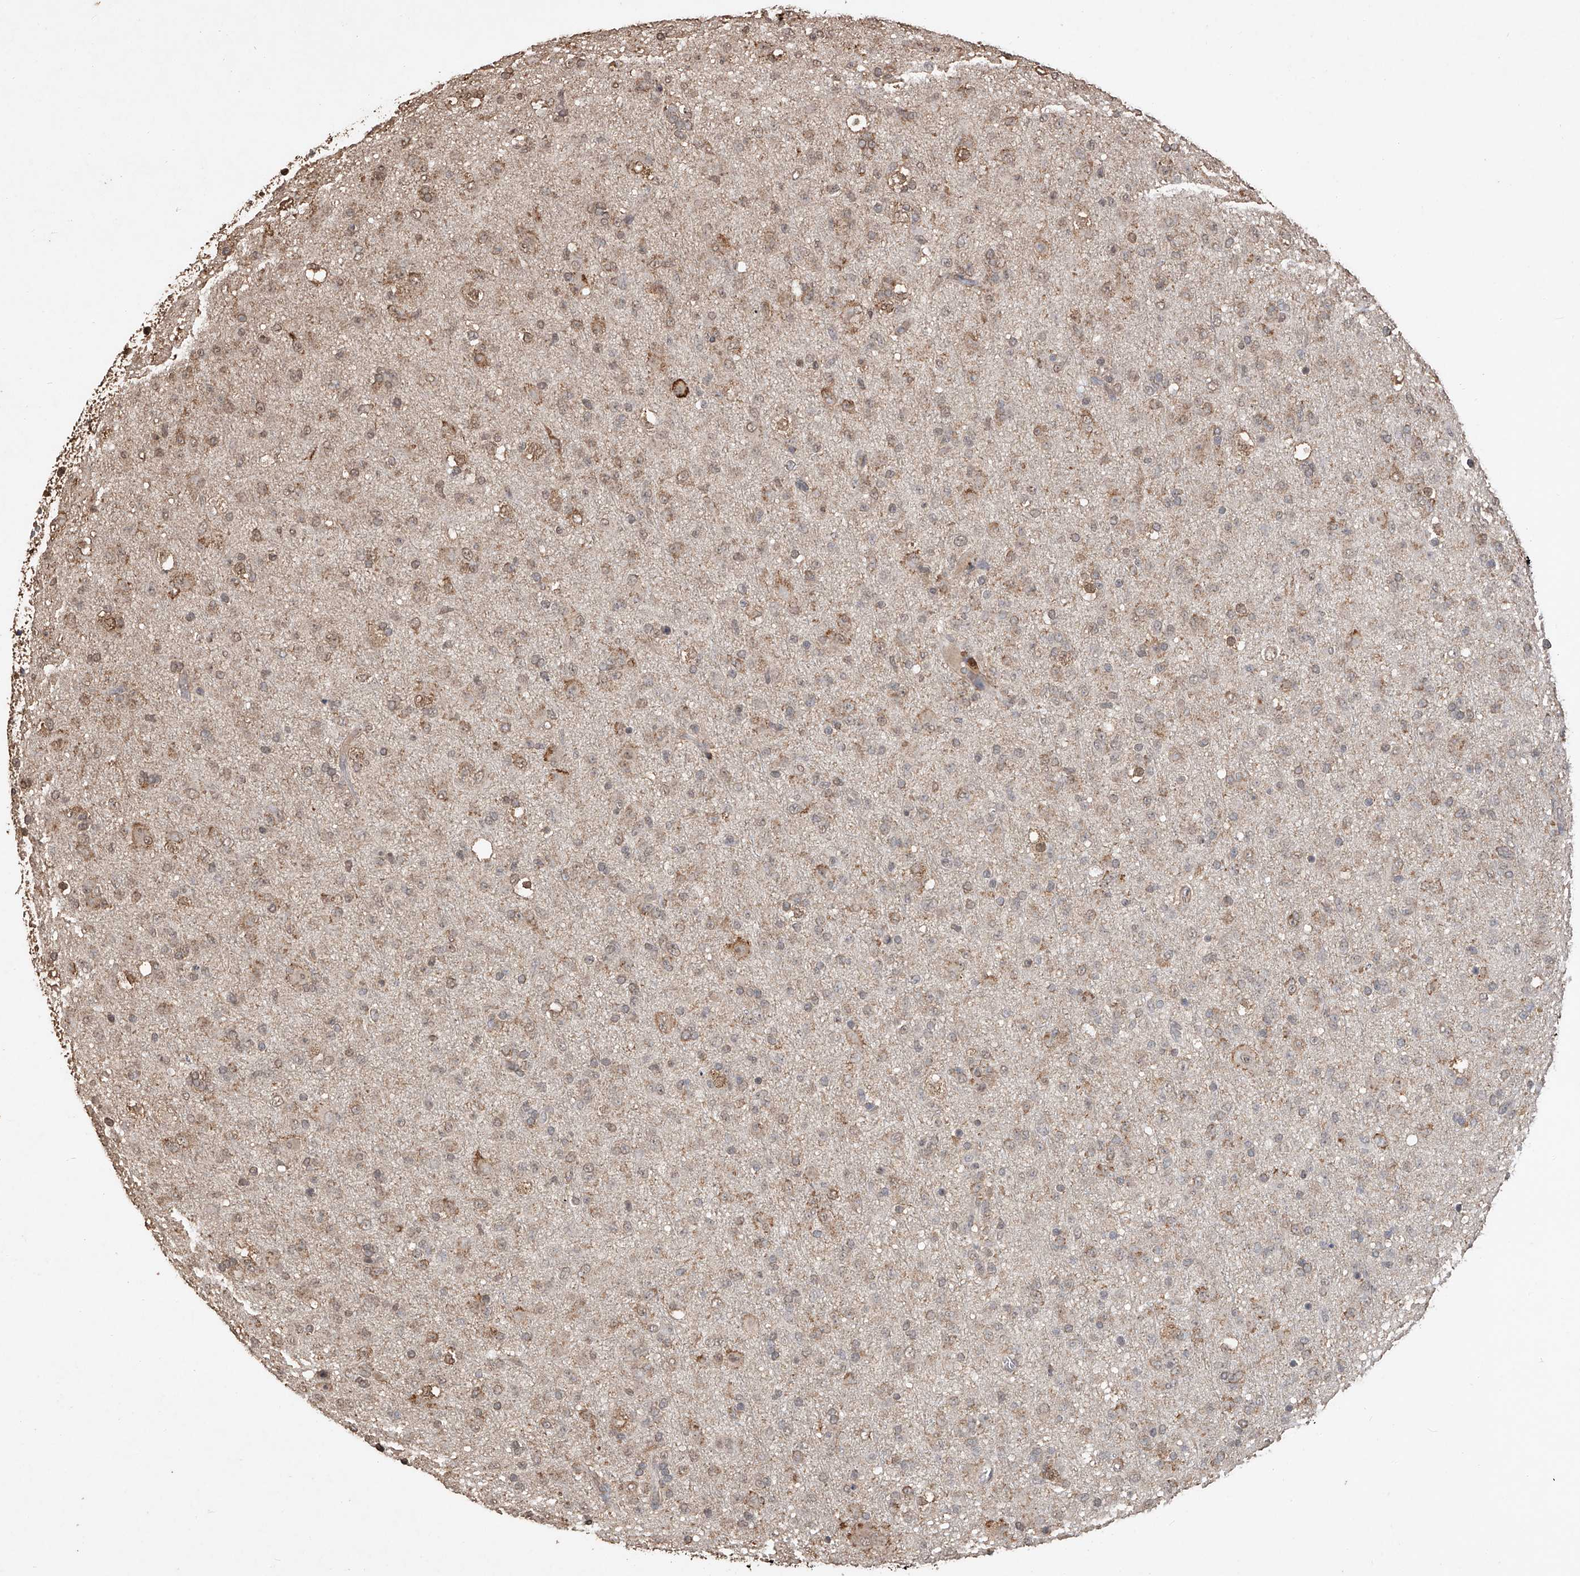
{"staining": {"intensity": "negative", "quantity": "none", "location": "none"}, "tissue": "glioma", "cell_type": "Tumor cells", "image_type": "cancer", "snomed": [{"axis": "morphology", "description": "Glioma, malignant, Low grade"}, {"axis": "topography", "description": "Brain"}], "caption": "DAB (3,3'-diaminobenzidine) immunohistochemical staining of human malignant low-grade glioma displays no significant staining in tumor cells.", "gene": "ELOVL1", "patient": {"sex": "male", "age": 65}}